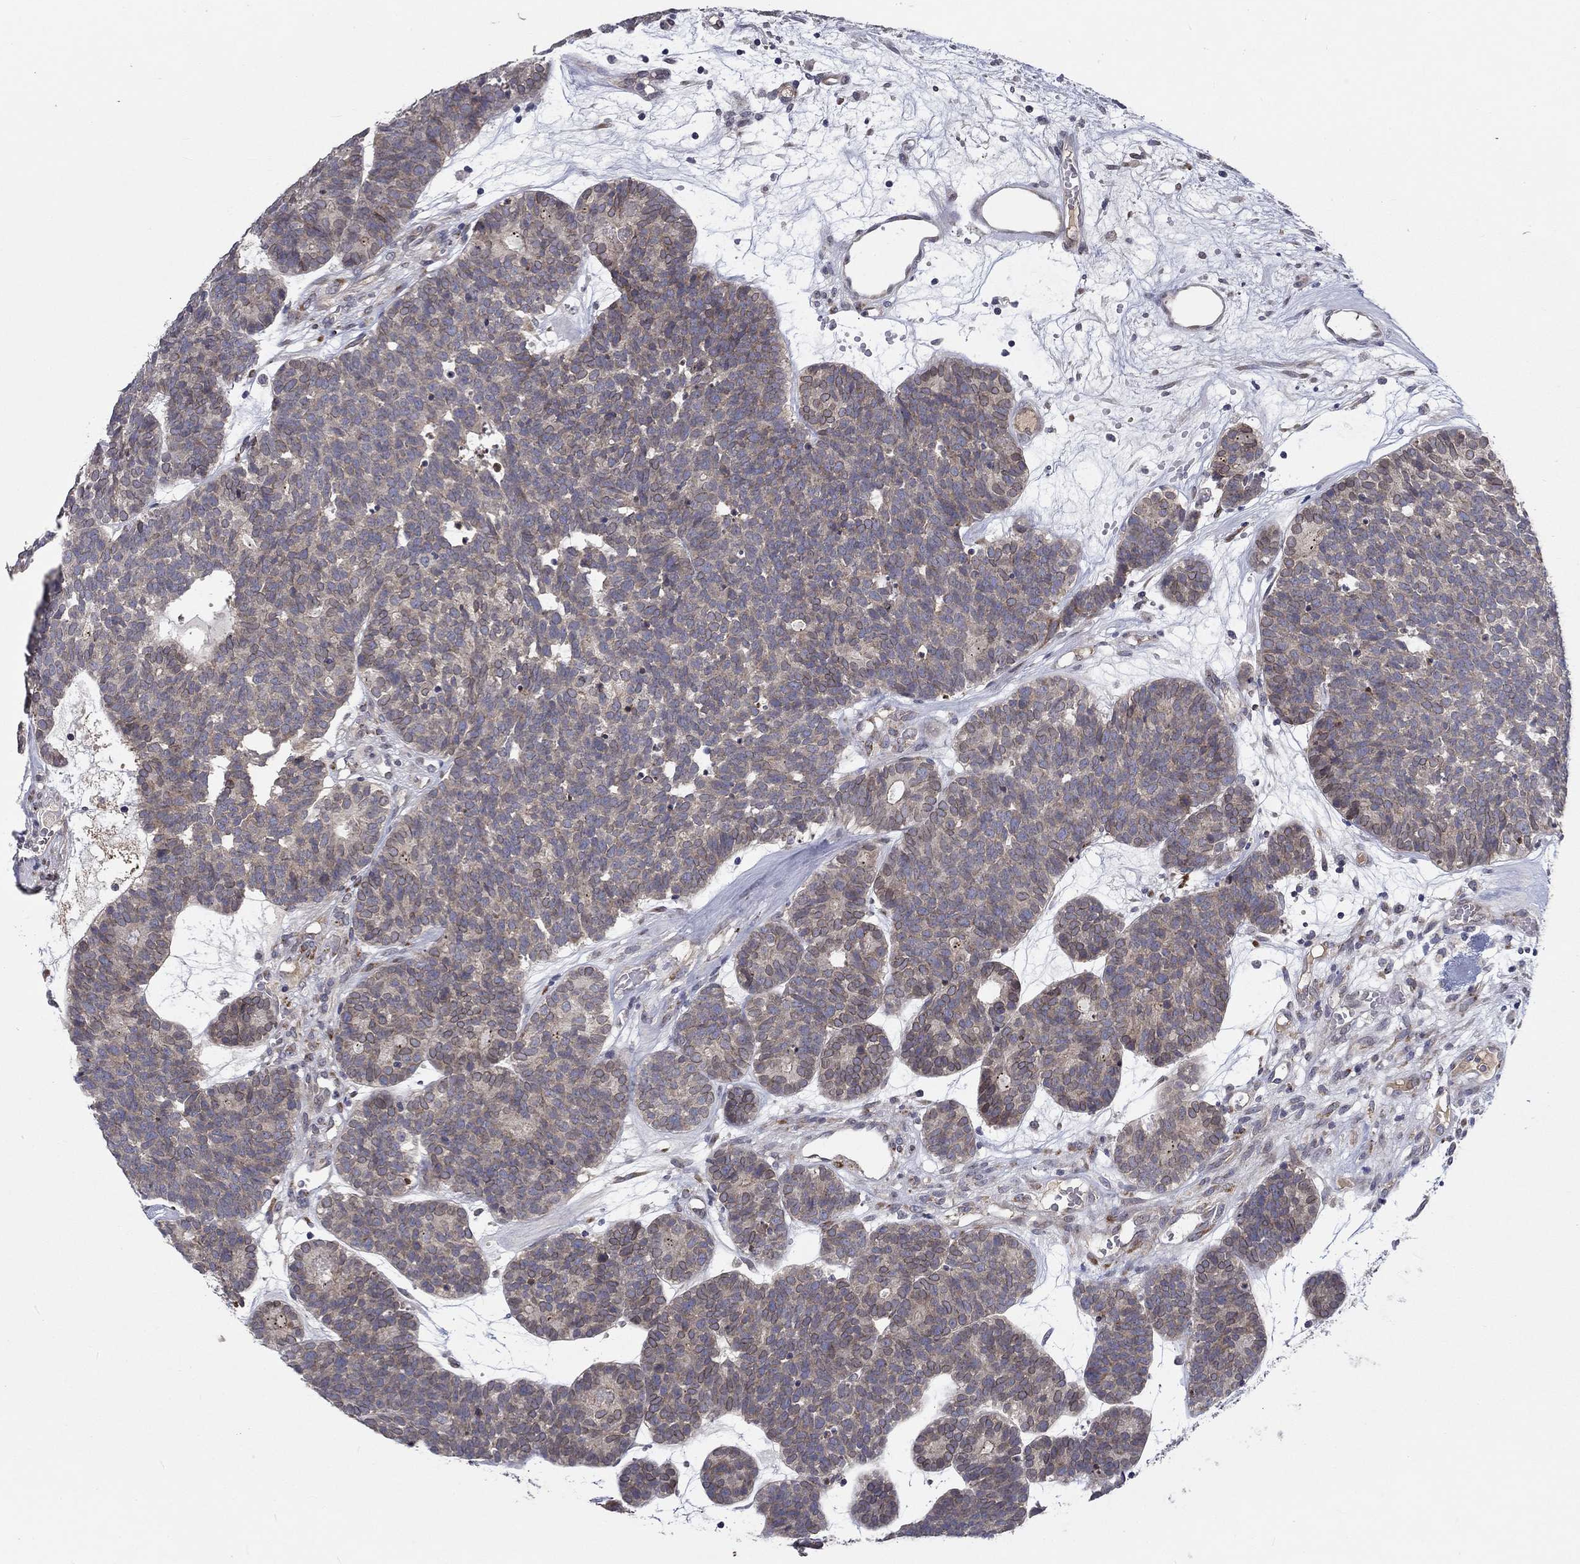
{"staining": {"intensity": "moderate", "quantity": "<25%", "location": "nuclear"}, "tissue": "head and neck cancer", "cell_type": "Tumor cells", "image_type": "cancer", "snomed": [{"axis": "morphology", "description": "Adenocarcinoma, NOS"}, {"axis": "topography", "description": "Head-Neck"}], "caption": "High-magnification brightfield microscopy of head and neck cancer (adenocarcinoma) stained with DAB (brown) and counterstained with hematoxylin (blue). tumor cells exhibit moderate nuclear expression is present in approximately<25% of cells.", "gene": "CETN3", "patient": {"sex": "female", "age": 81}}